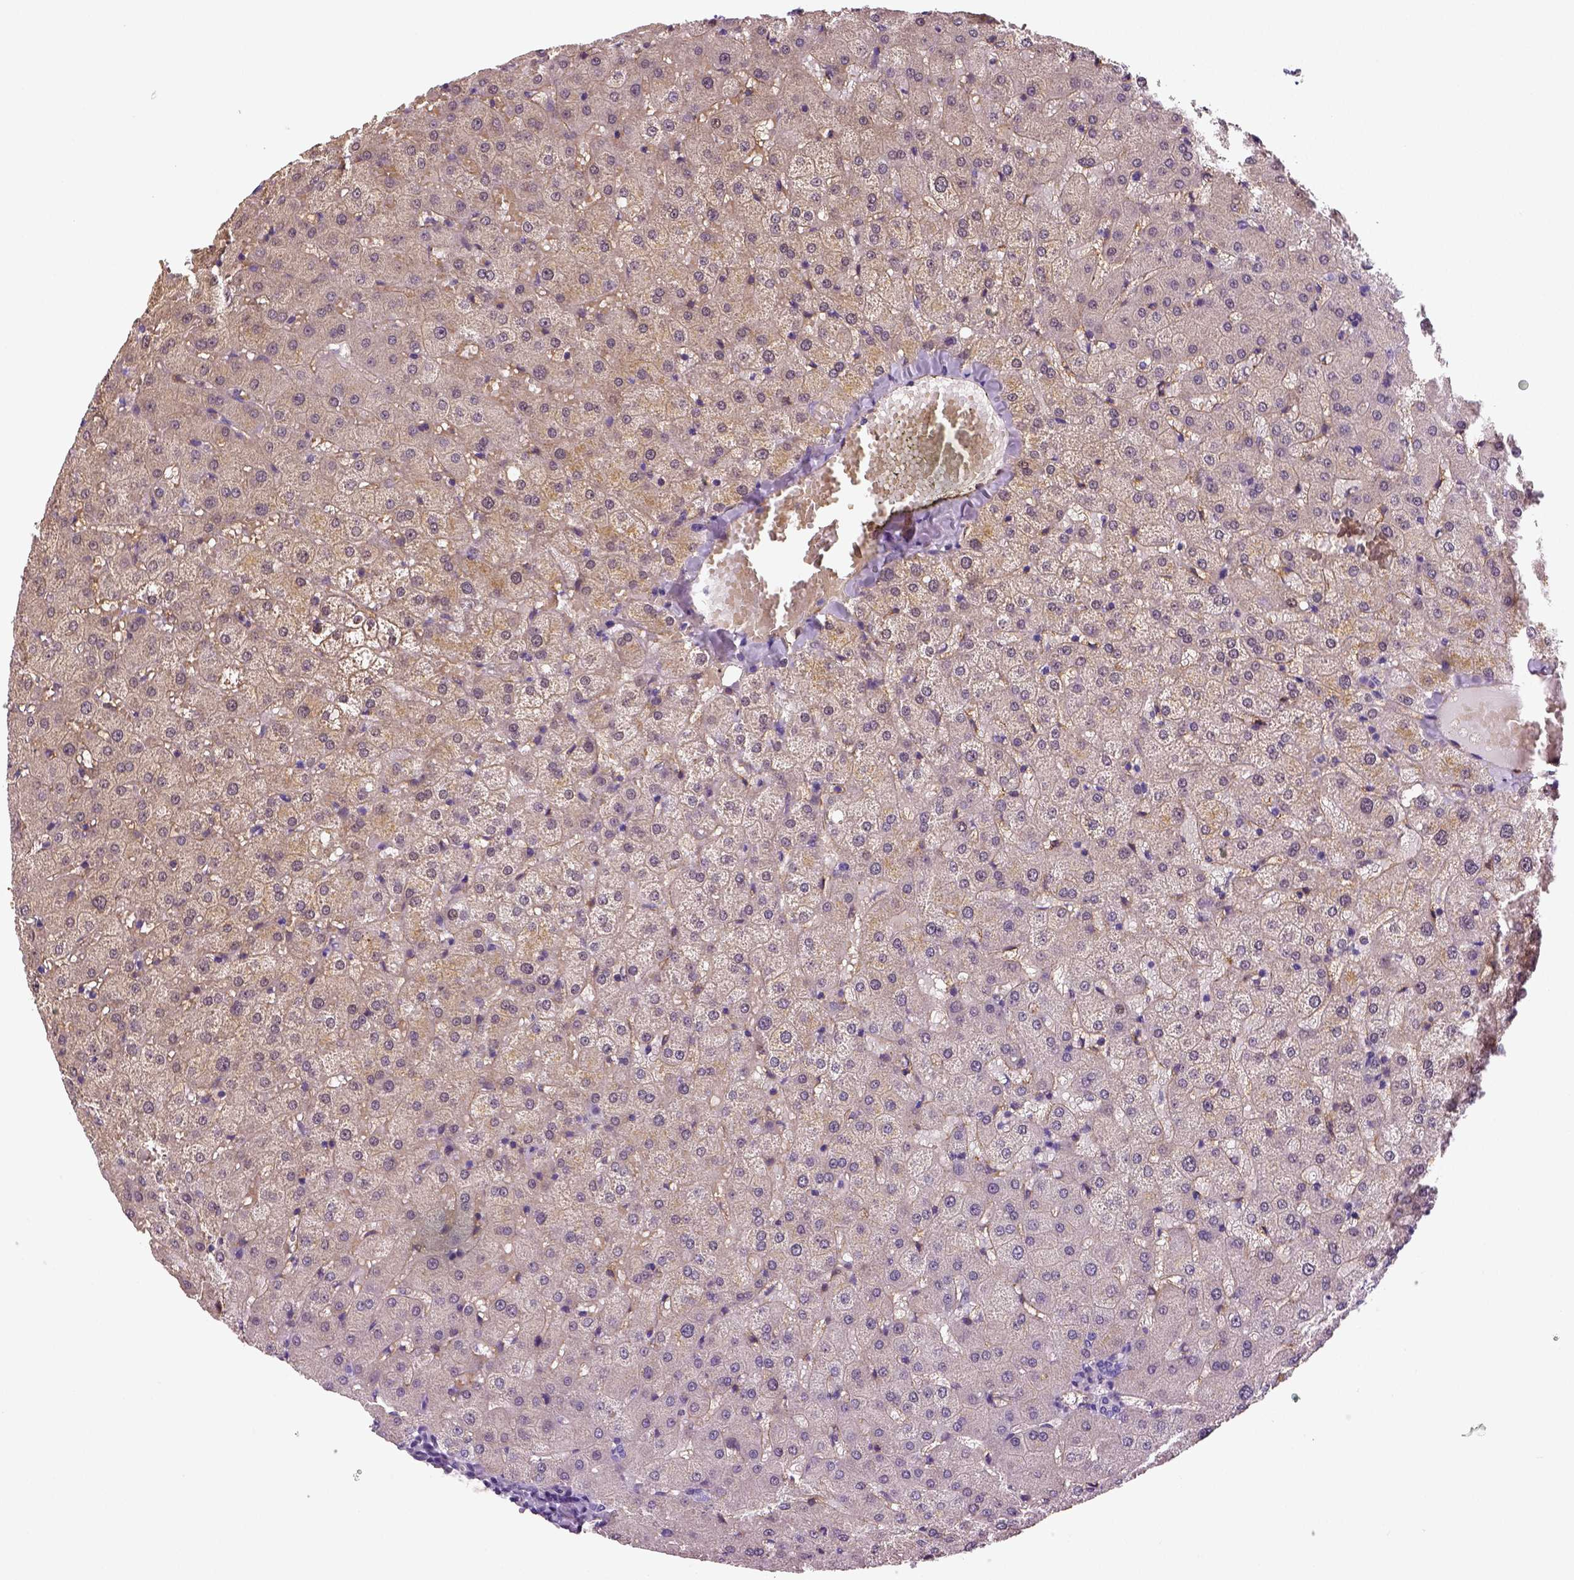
{"staining": {"intensity": "negative", "quantity": "none", "location": "none"}, "tissue": "liver", "cell_type": "Cholangiocytes", "image_type": "normal", "snomed": [{"axis": "morphology", "description": "Normal tissue, NOS"}, {"axis": "topography", "description": "Liver"}], "caption": "Cholangiocytes show no significant positivity in normal liver. (DAB (3,3'-diaminobenzidine) IHC visualized using brightfield microscopy, high magnification).", "gene": "ENSG00000250349", "patient": {"sex": "female", "age": 50}}